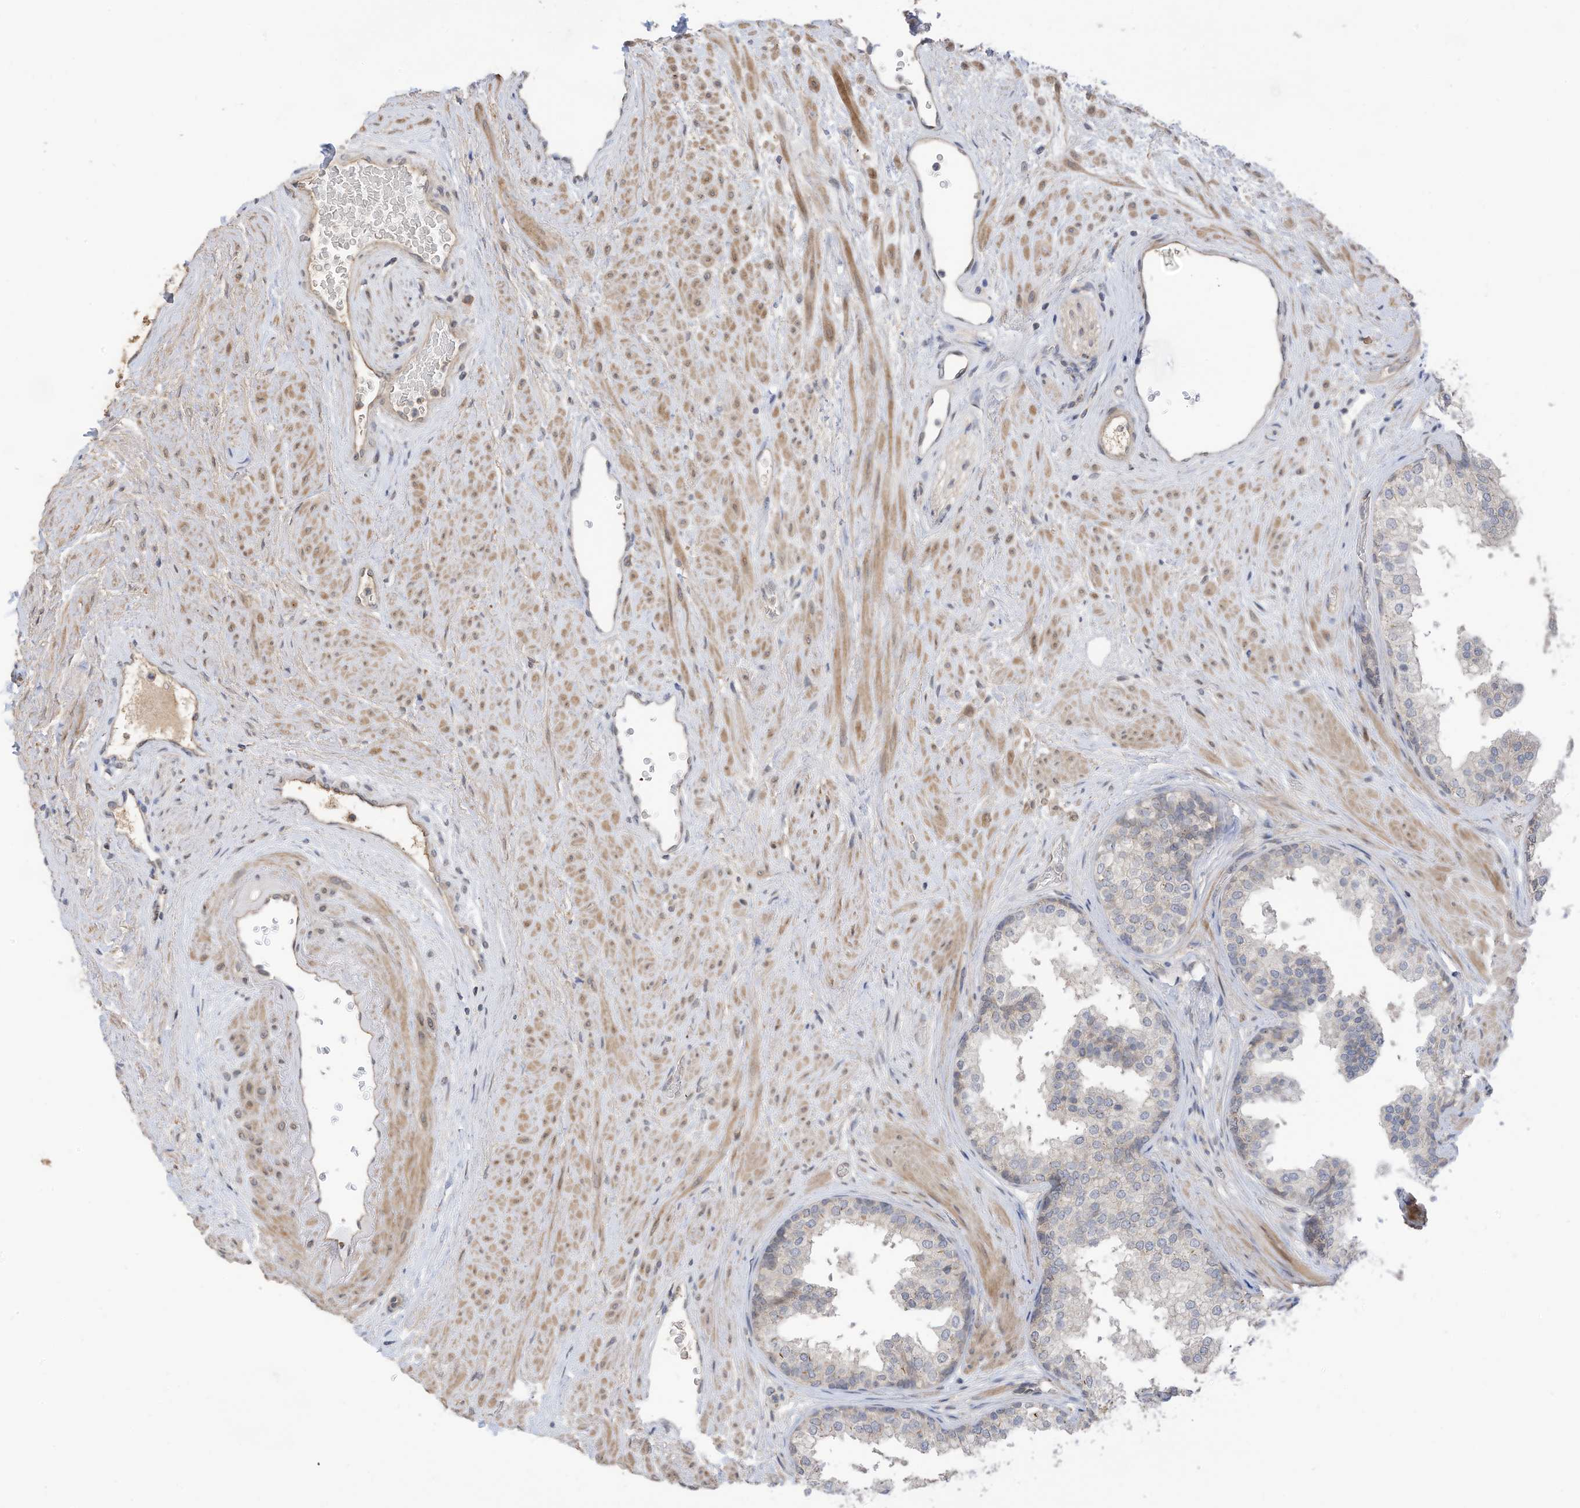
{"staining": {"intensity": "negative", "quantity": "none", "location": "none"}, "tissue": "prostate", "cell_type": "Glandular cells", "image_type": "normal", "snomed": [{"axis": "morphology", "description": "Normal tissue, NOS"}, {"axis": "topography", "description": "Prostate"}], "caption": "This is an immunohistochemistry (IHC) histopathology image of unremarkable human prostate. There is no expression in glandular cells.", "gene": "REC8", "patient": {"sex": "male", "age": 48}}